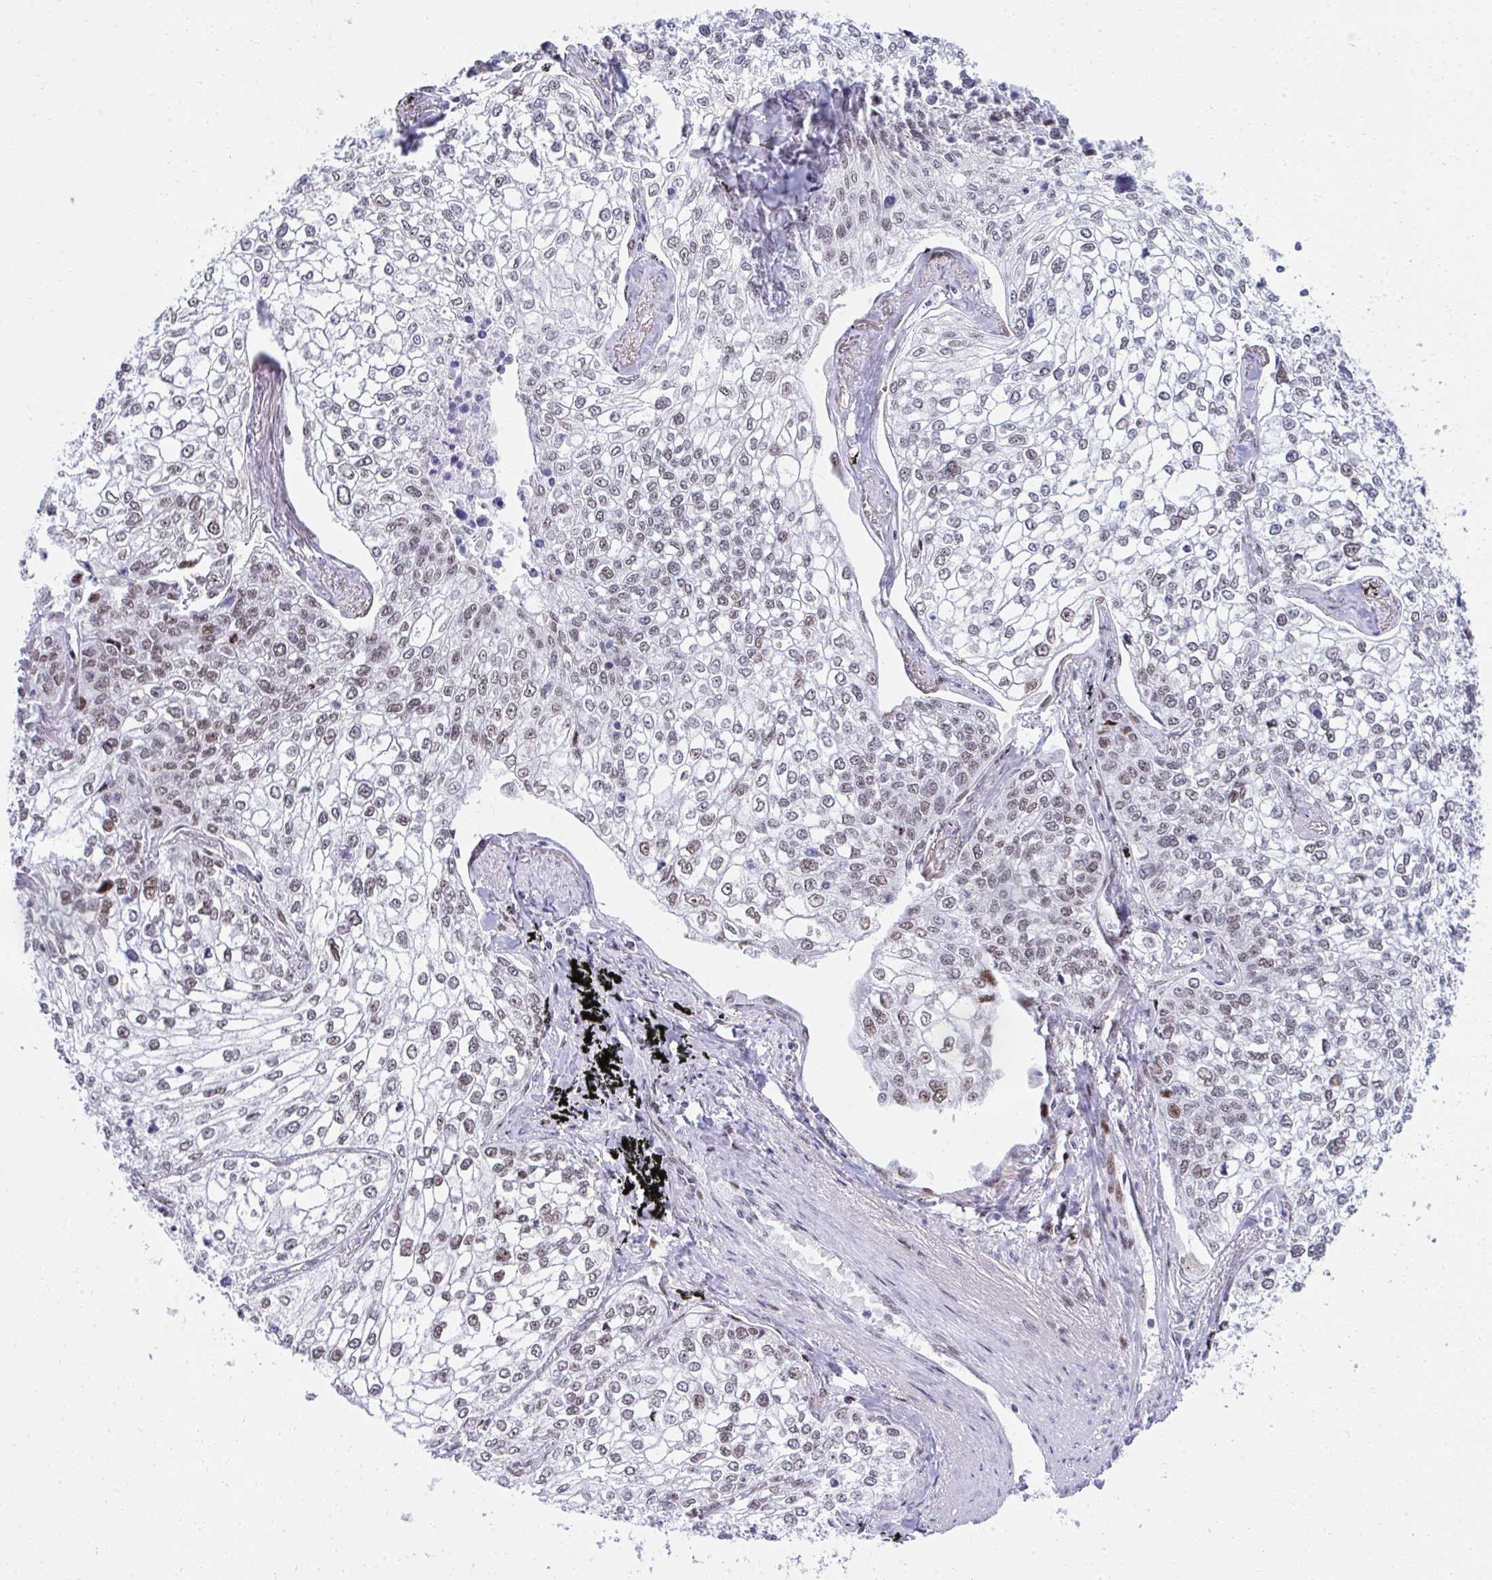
{"staining": {"intensity": "weak", "quantity": ">75%", "location": "nuclear"}, "tissue": "lung cancer", "cell_type": "Tumor cells", "image_type": "cancer", "snomed": [{"axis": "morphology", "description": "Squamous cell carcinoma, NOS"}, {"axis": "topography", "description": "Lung"}], "caption": "Brown immunohistochemical staining in human lung squamous cell carcinoma displays weak nuclear expression in about >75% of tumor cells. The staining is performed using DAB (3,3'-diaminobenzidine) brown chromogen to label protein expression. The nuclei are counter-stained blue using hematoxylin.", "gene": "GLDN", "patient": {"sex": "male", "age": 74}}